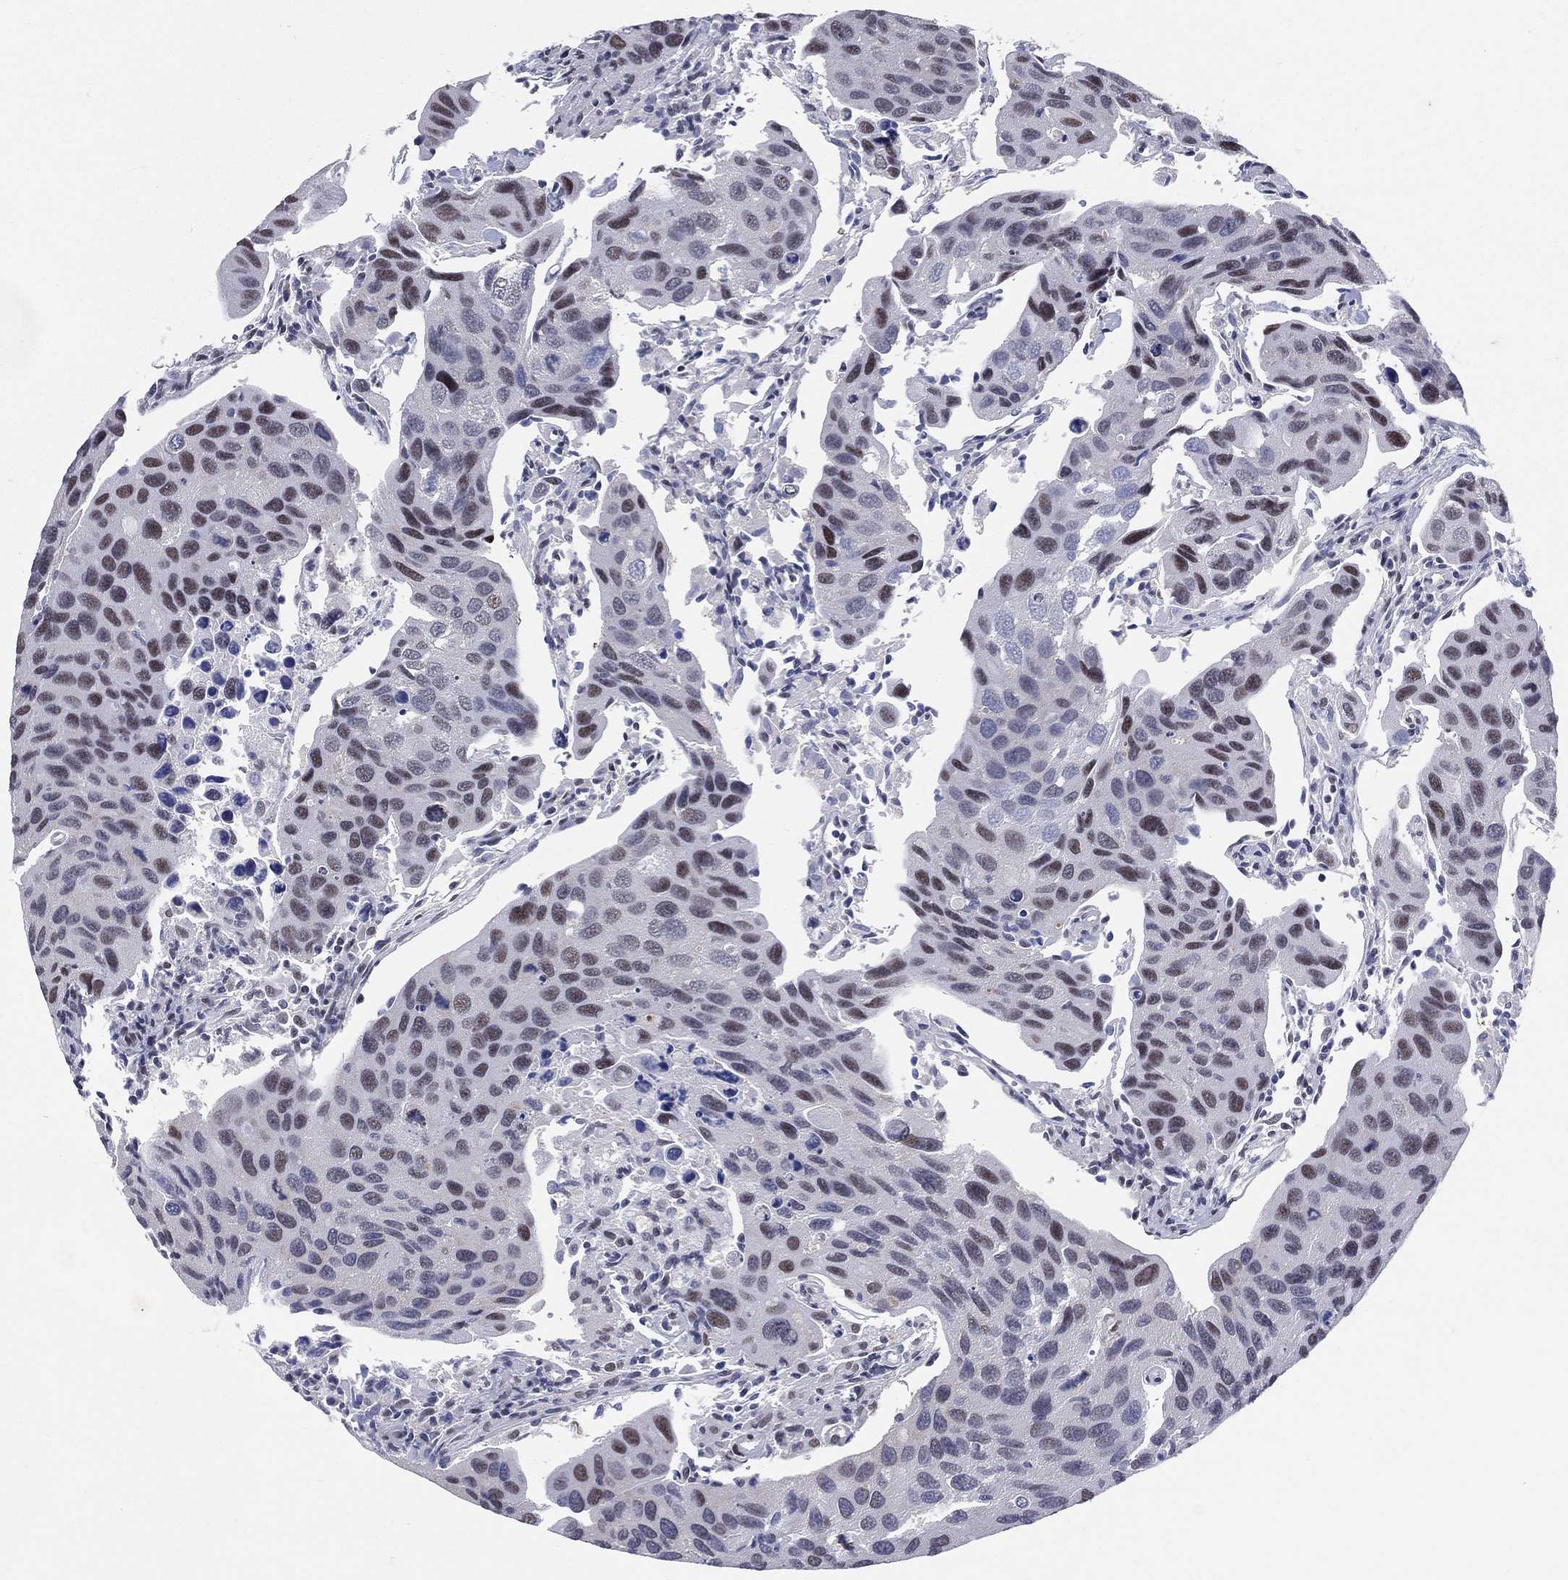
{"staining": {"intensity": "strong", "quantity": "<25%", "location": "nuclear"}, "tissue": "urothelial cancer", "cell_type": "Tumor cells", "image_type": "cancer", "snomed": [{"axis": "morphology", "description": "Urothelial carcinoma, High grade"}, {"axis": "topography", "description": "Urinary bladder"}], "caption": "IHC micrograph of human urothelial carcinoma (high-grade) stained for a protein (brown), which reveals medium levels of strong nuclear positivity in approximately <25% of tumor cells.", "gene": "GMPR2", "patient": {"sex": "male", "age": 79}}